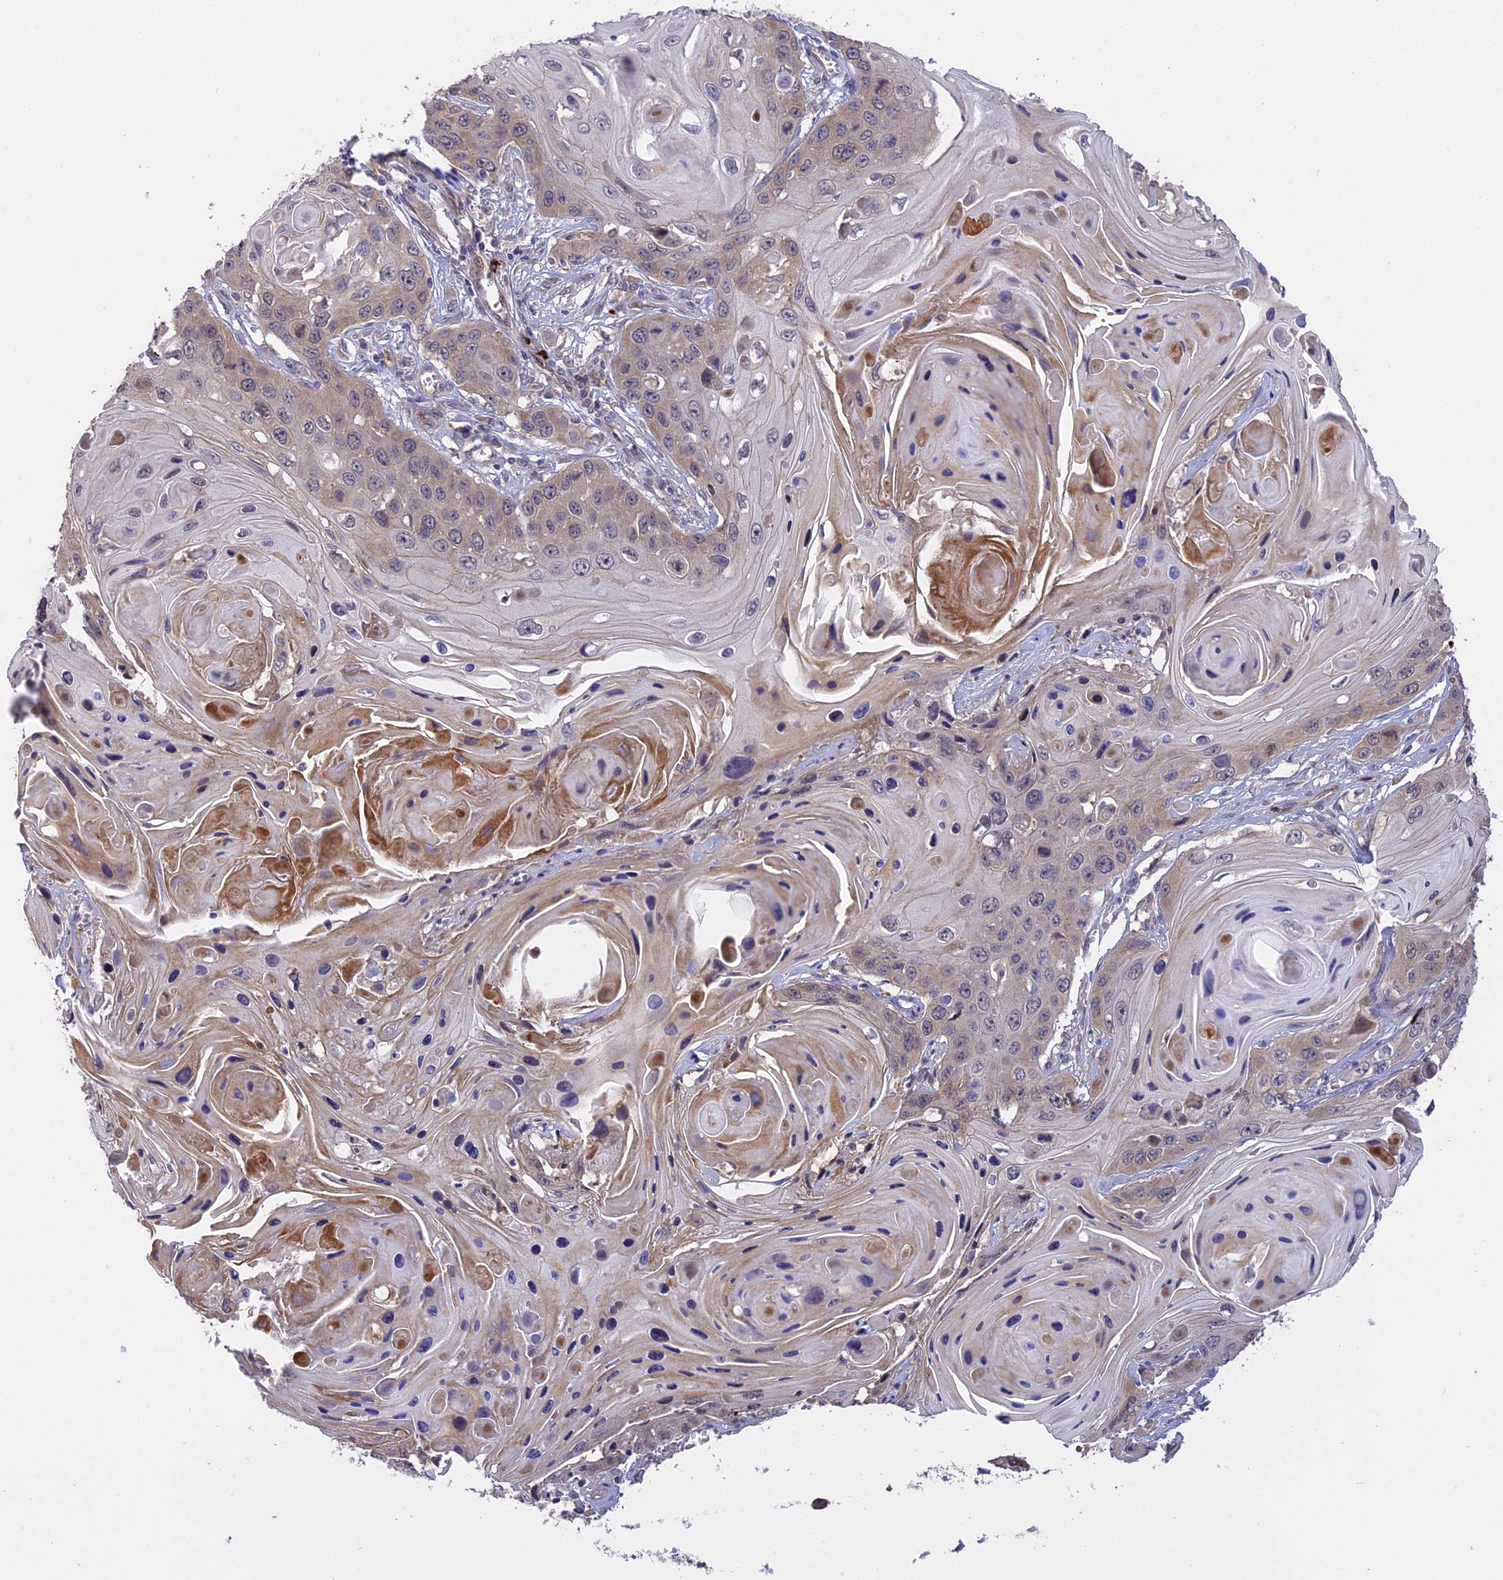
{"staining": {"intensity": "weak", "quantity": "<25%", "location": "cytoplasmic/membranous"}, "tissue": "skin cancer", "cell_type": "Tumor cells", "image_type": "cancer", "snomed": [{"axis": "morphology", "description": "Squamous cell carcinoma, NOS"}, {"axis": "topography", "description": "Skin"}], "caption": "Immunohistochemistry (IHC) of human squamous cell carcinoma (skin) displays no expression in tumor cells.", "gene": "MFSD2A", "patient": {"sex": "male", "age": 55}}